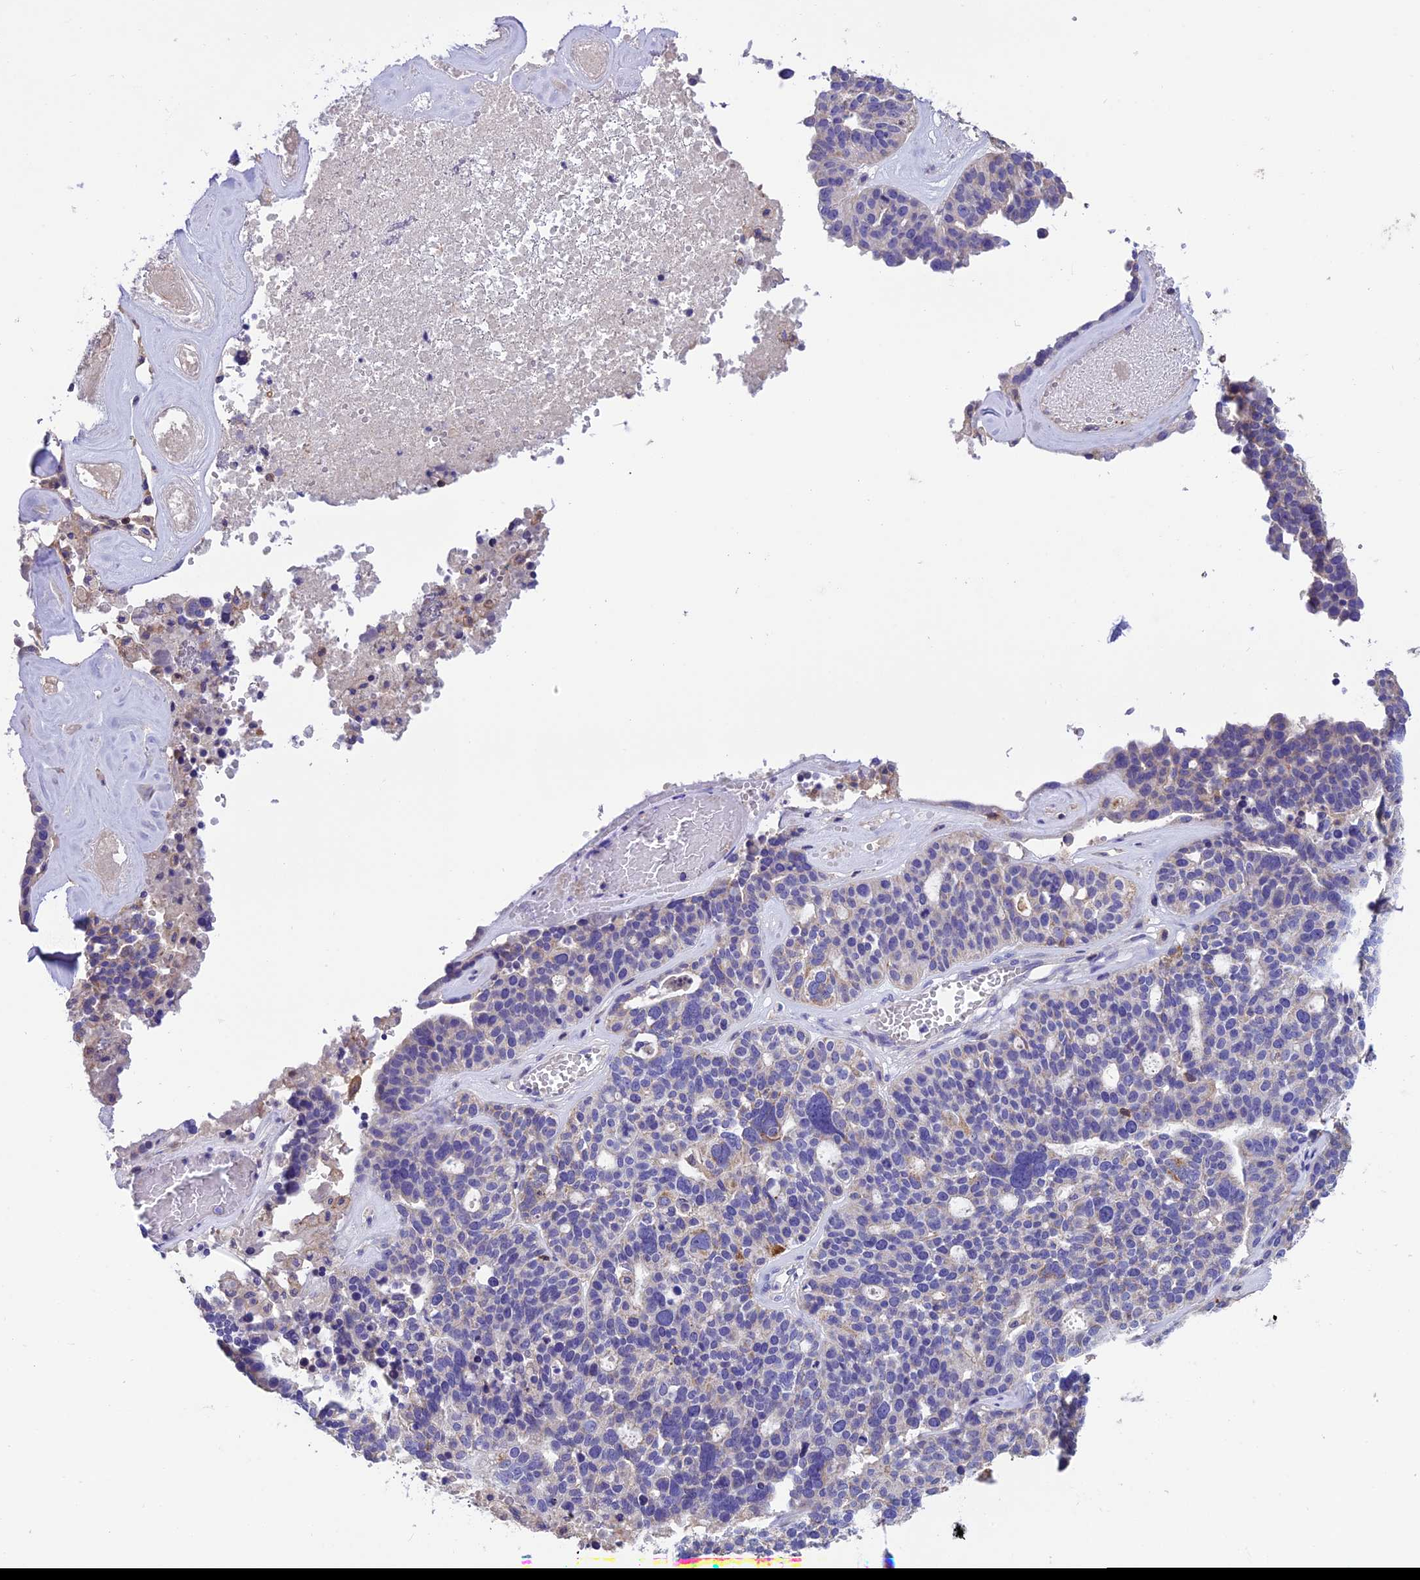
{"staining": {"intensity": "negative", "quantity": "none", "location": "none"}, "tissue": "ovarian cancer", "cell_type": "Tumor cells", "image_type": "cancer", "snomed": [{"axis": "morphology", "description": "Cystadenocarcinoma, serous, NOS"}, {"axis": "topography", "description": "Ovary"}], "caption": "Histopathology image shows no significant protein positivity in tumor cells of ovarian cancer (serous cystadenocarcinoma).", "gene": "LPXN", "patient": {"sex": "female", "age": 59}}